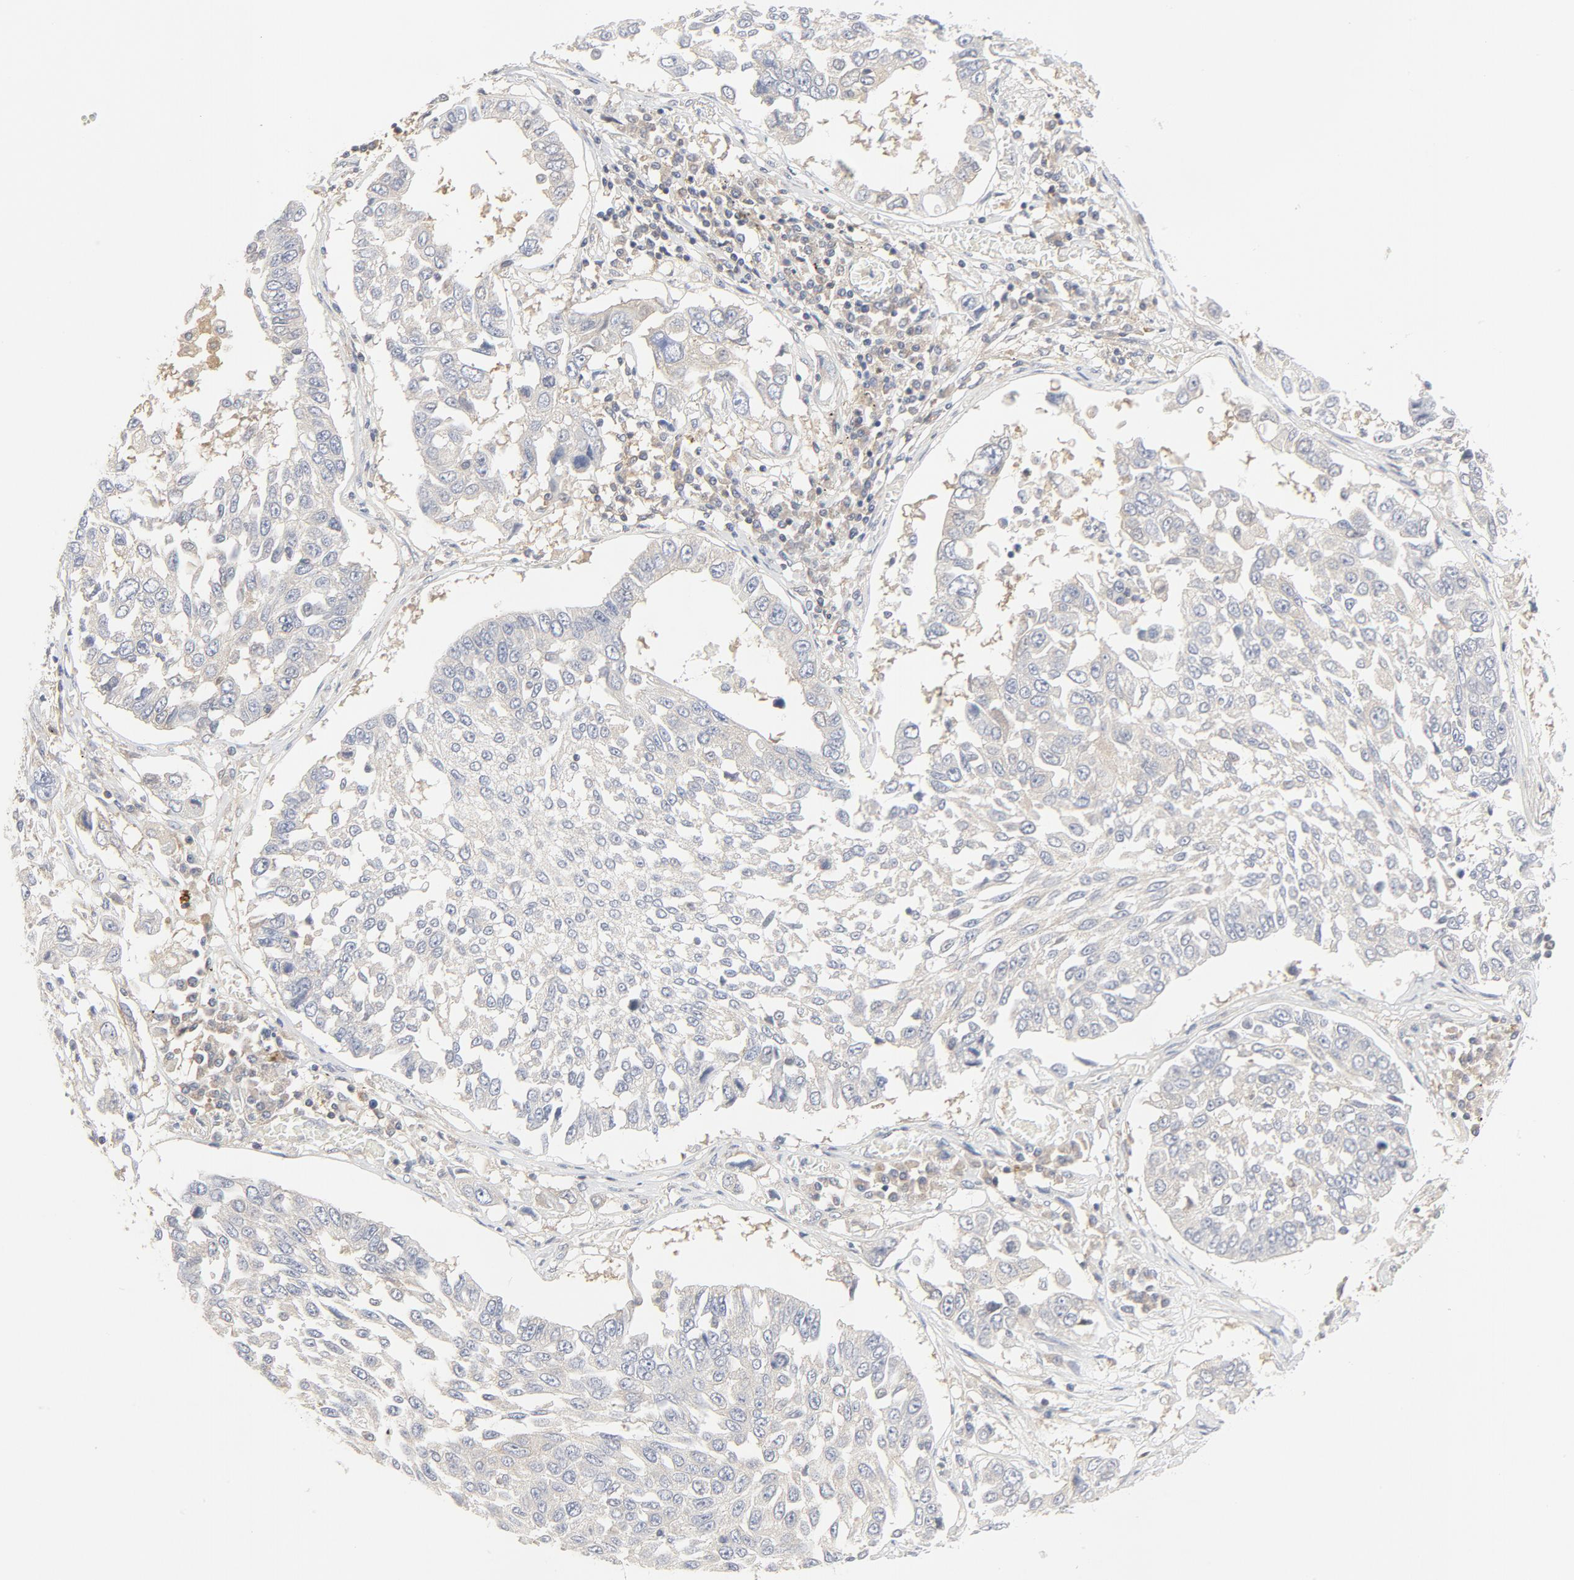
{"staining": {"intensity": "weak", "quantity": "25%-75%", "location": "cytoplasmic/membranous"}, "tissue": "lung cancer", "cell_type": "Tumor cells", "image_type": "cancer", "snomed": [{"axis": "morphology", "description": "Squamous cell carcinoma, NOS"}, {"axis": "topography", "description": "Lung"}], "caption": "Immunohistochemical staining of lung squamous cell carcinoma reveals low levels of weak cytoplasmic/membranous expression in about 25%-75% of tumor cells.", "gene": "RABEP1", "patient": {"sex": "male", "age": 71}}